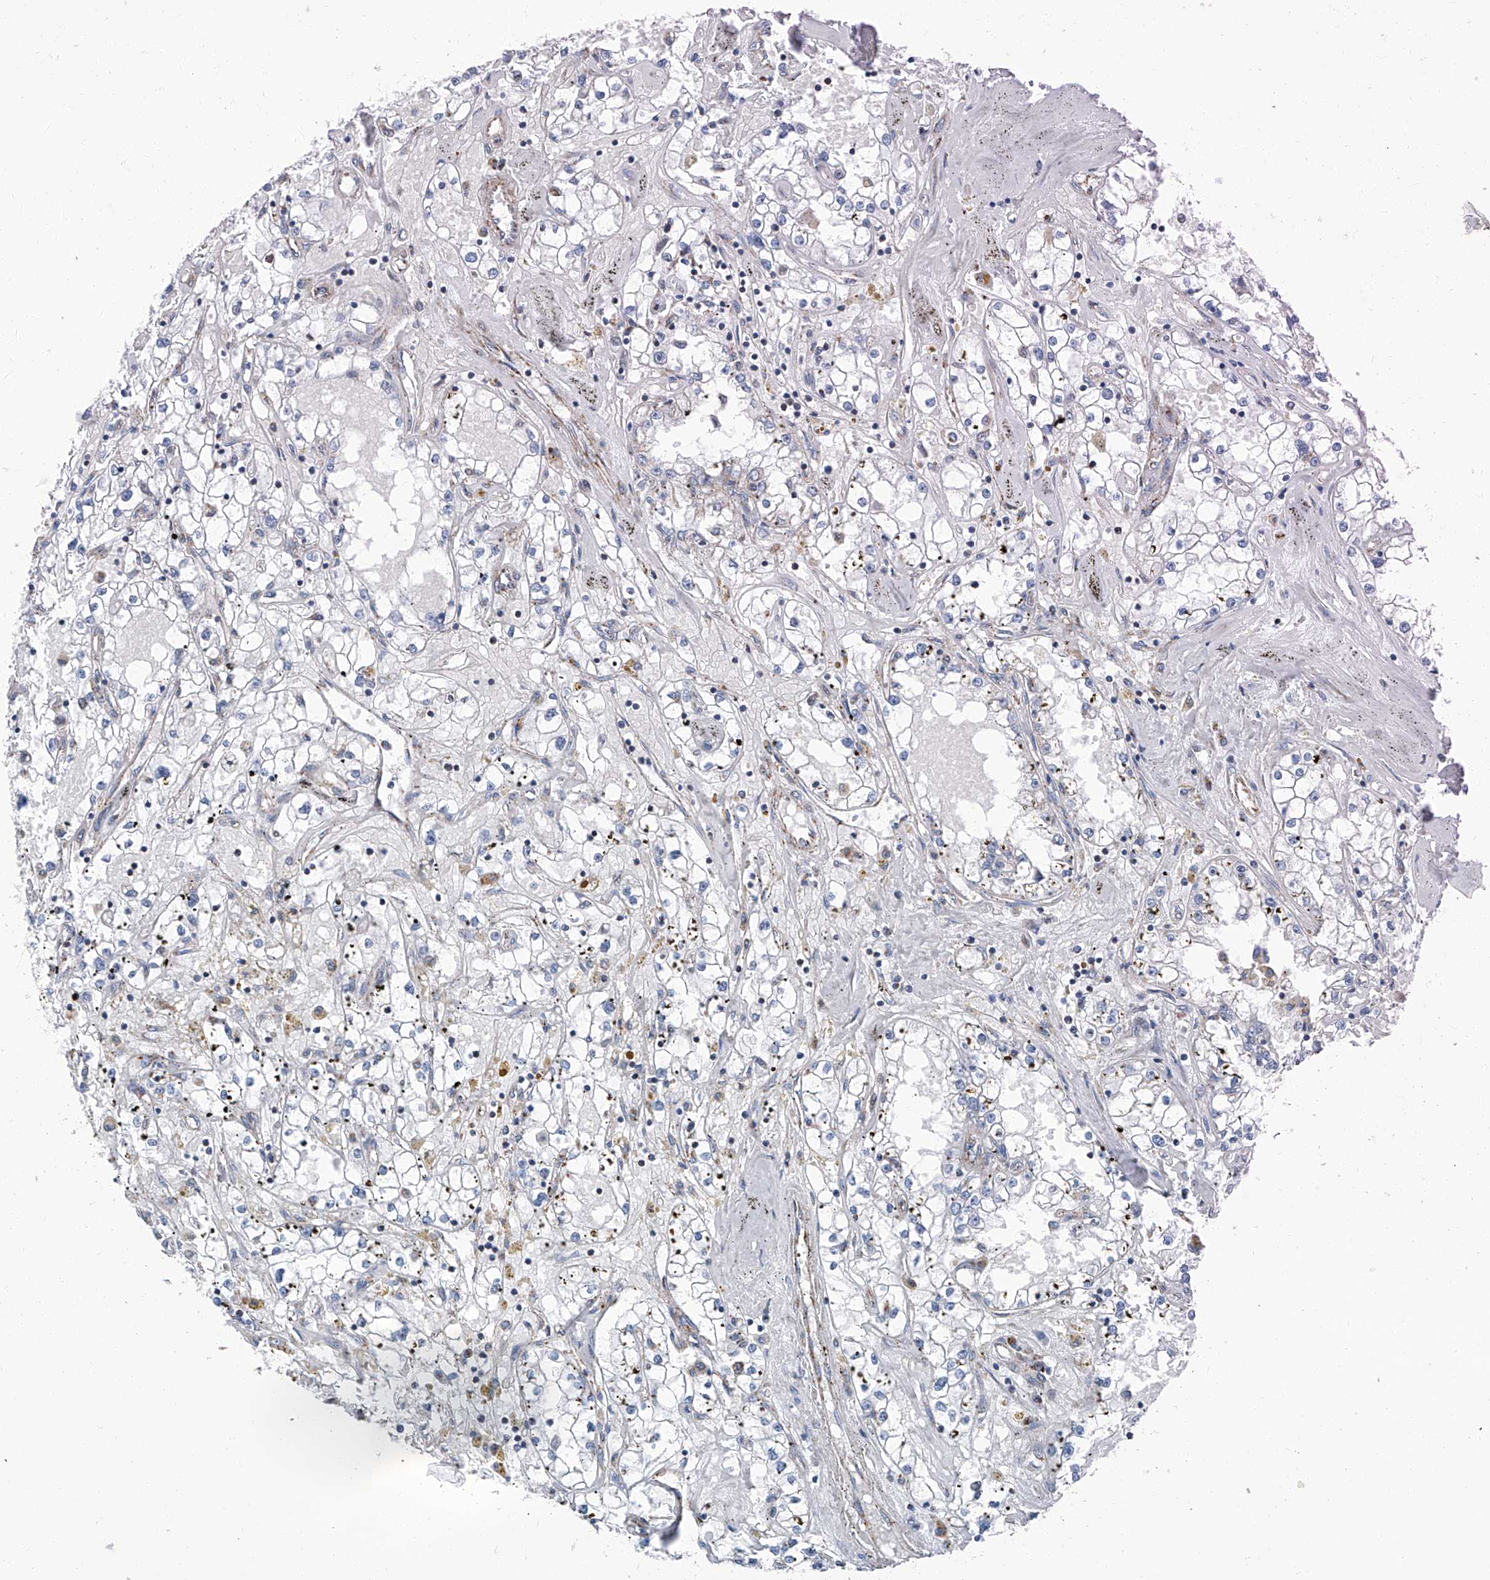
{"staining": {"intensity": "negative", "quantity": "none", "location": "none"}, "tissue": "renal cancer", "cell_type": "Tumor cells", "image_type": "cancer", "snomed": [{"axis": "morphology", "description": "Adenocarcinoma, NOS"}, {"axis": "topography", "description": "Kidney"}], "caption": "Immunohistochemistry of human renal cancer exhibits no staining in tumor cells.", "gene": "MT-ND1", "patient": {"sex": "male", "age": 56}}